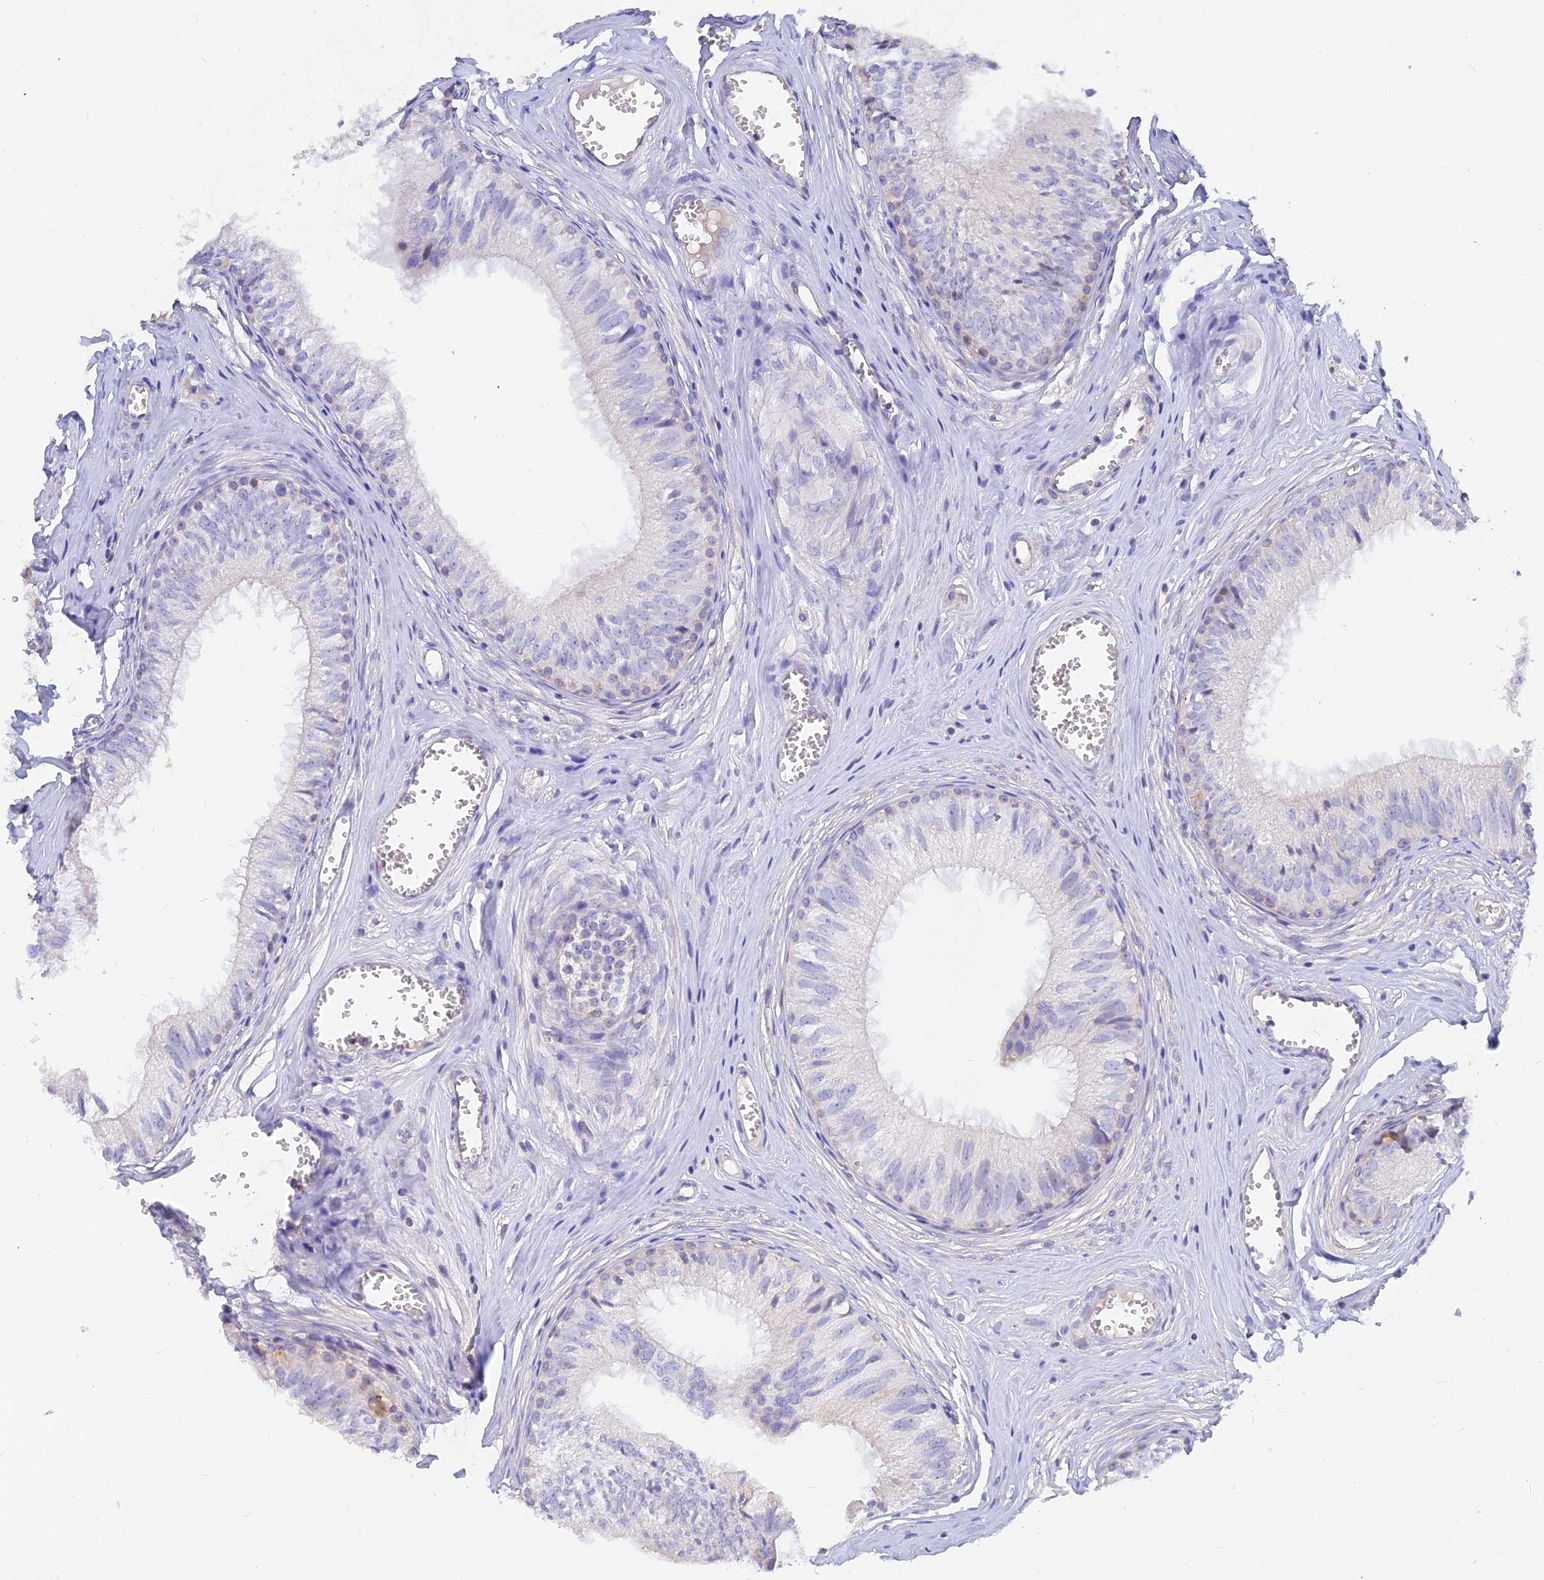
{"staining": {"intensity": "weak", "quantity": "<25%", "location": "cytoplasmic/membranous"}, "tissue": "epididymis", "cell_type": "Glandular cells", "image_type": "normal", "snomed": [{"axis": "morphology", "description": "Normal tissue, NOS"}, {"axis": "topography", "description": "Epididymis"}], "caption": "DAB immunohistochemical staining of benign epididymis reveals no significant expression in glandular cells. (DAB IHC, high magnification).", "gene": "CACNA1B", "patient": {"sex": "male", "age": 36}}